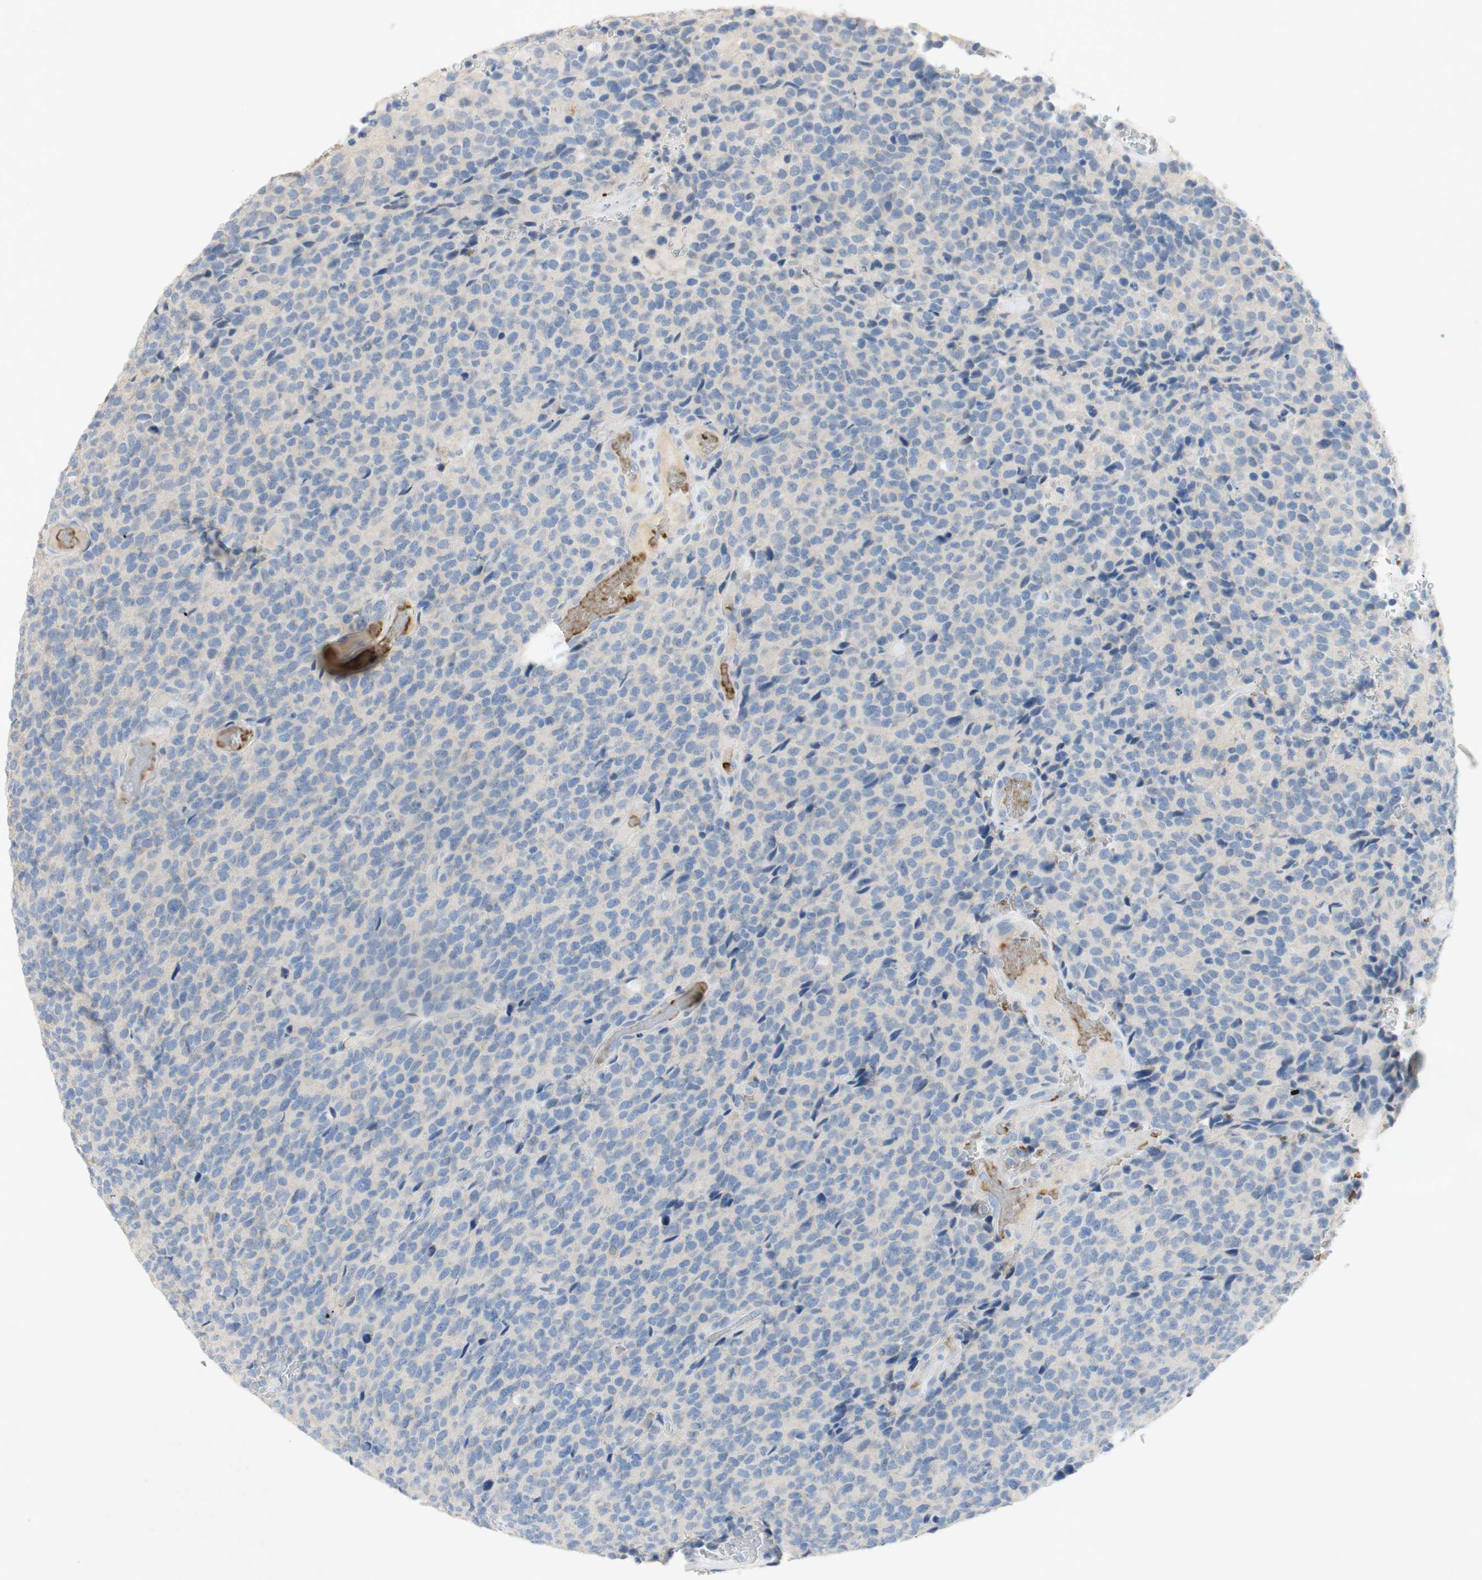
{"staining": {"intensity": "negative", "quantity": "none", "location": "none"}, "tissue": "glioma", "cell_type": "Tumor cells", "image_type": "cancer", "snomed": [{"axis": "morphology", "description": "Glioma, malignant, High grade"}, {"axis": "topography", "description": "pancreas cauda"}], "caption": "Immunohistochemical staining of glioma demonstrates no significant expression in tumor cells. (DAB immunohistochemistry, high magnification).", "gene": "EPO", "patient": {"sex": "male", "age": 60}}